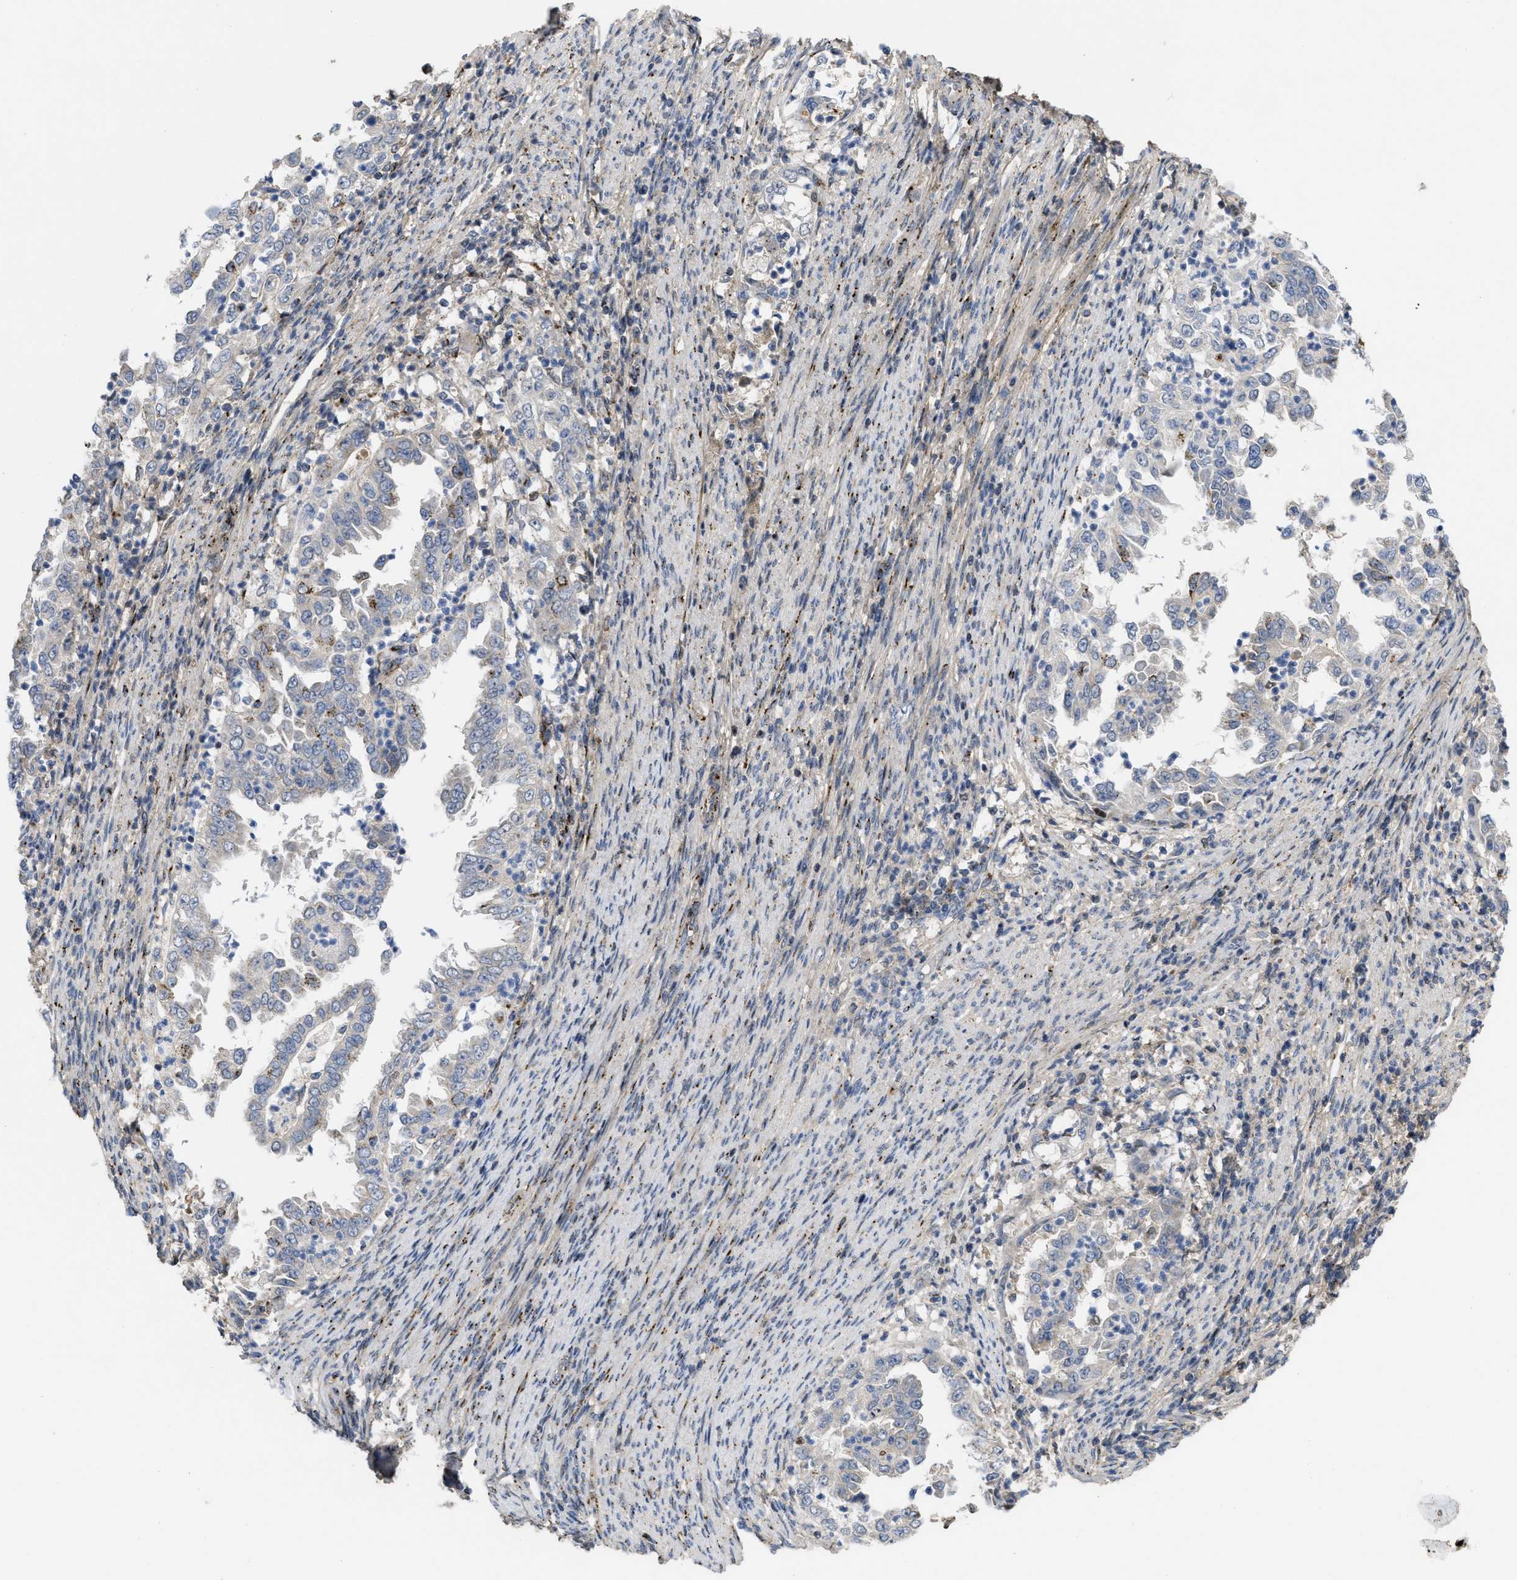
{"staining": {"intensity": "negative", "quantity": "none", "location": "none"}, "tissue": "endometrial cancer", "cell_type": "Tumor cells", "image_type": "cancer", "snomed": [{"axis": "morphology", "description": "Adenocarcinoma, NOS"}, {"axis": "topography", "description": "Endometrium"}], "caption": "Endometrial cancer (adenocarcinoma) stained for a protein using immunohistochemistry demonstrates no positivity tumor cells.", "gene": "ZNF70", "patient": {"sex": "female", "age": 85}}